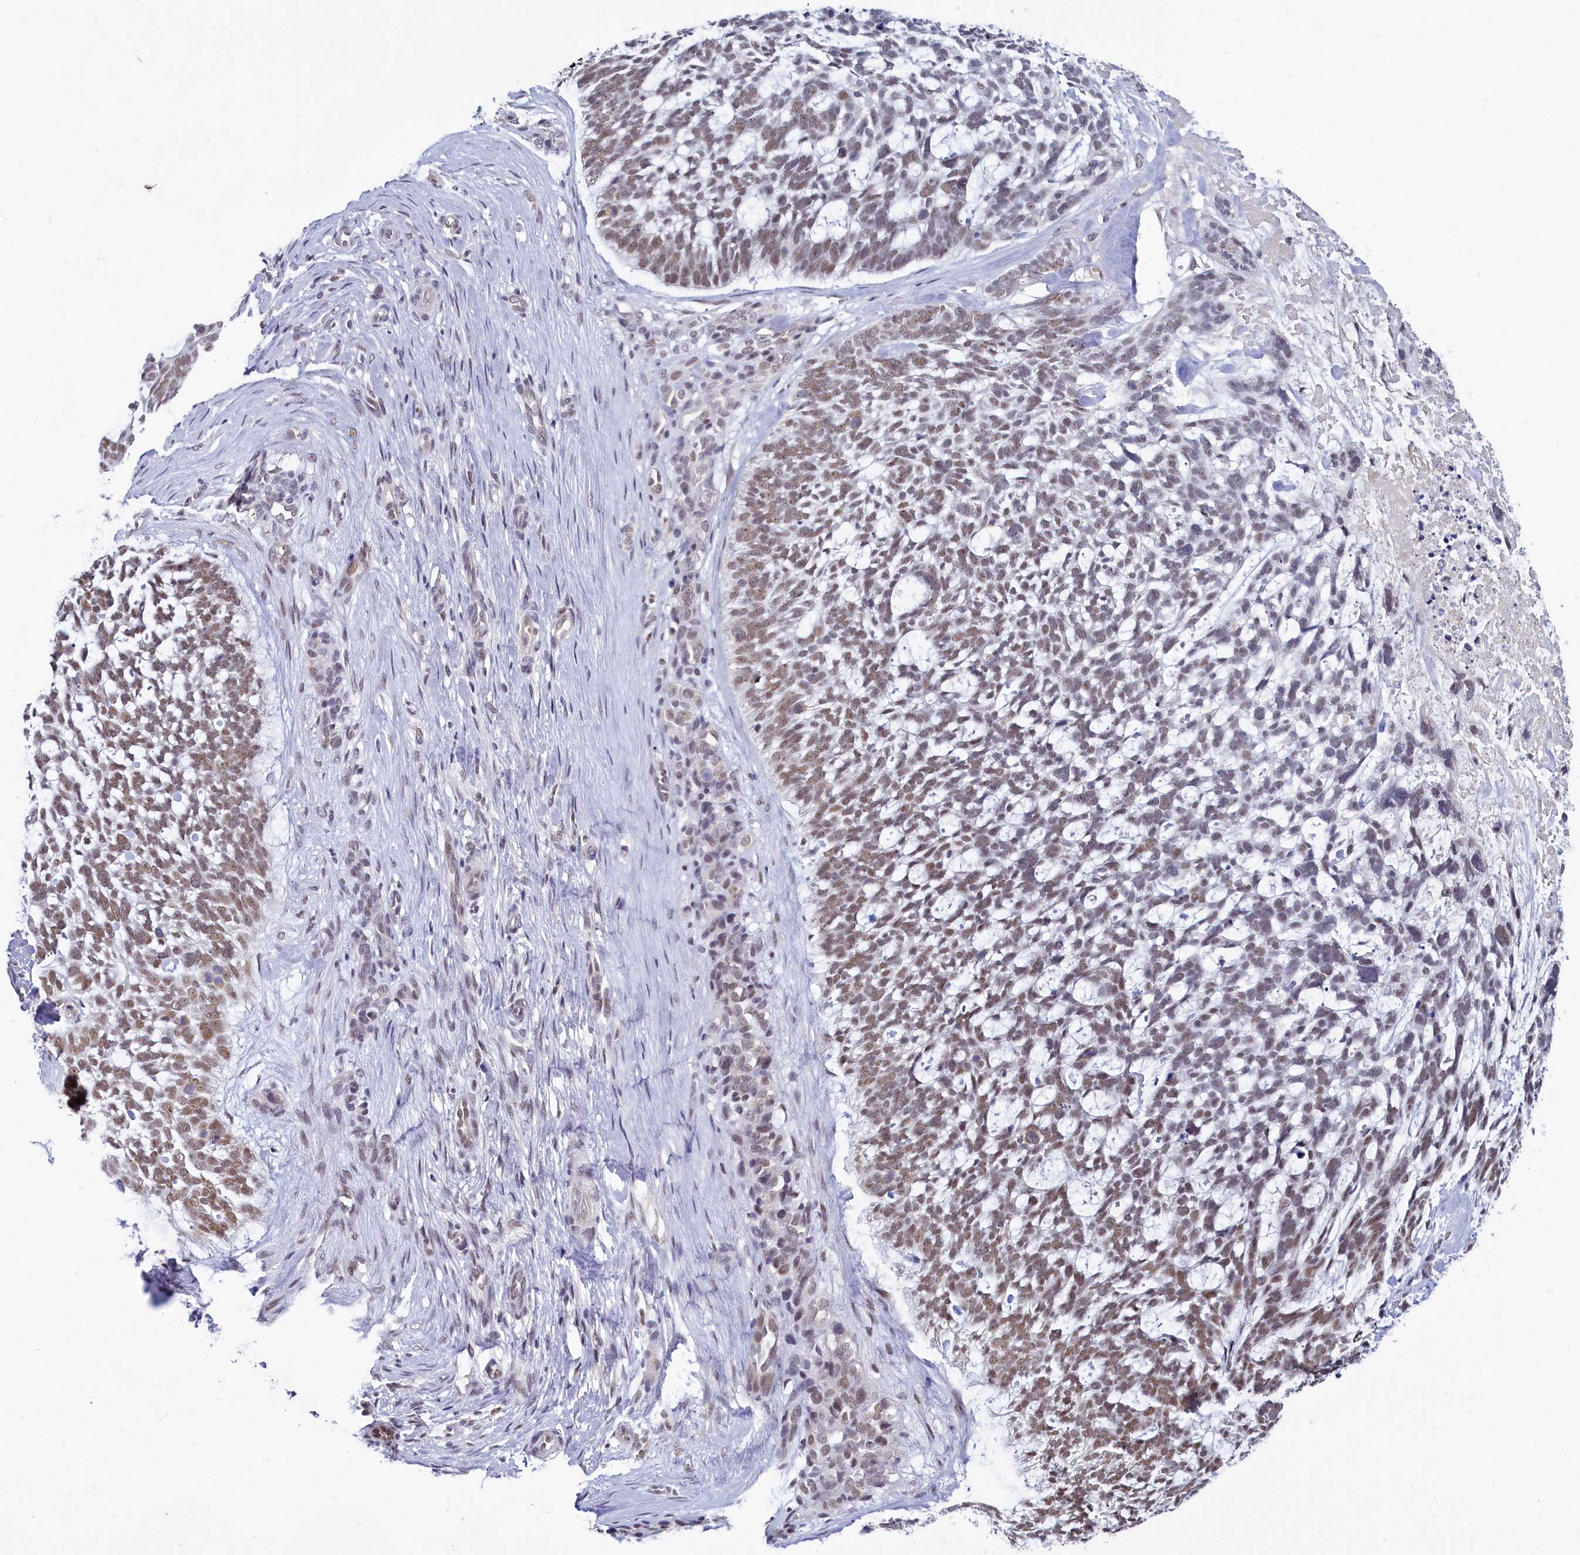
{"staining": {"intensity": "moderate", "quantity": "25%-75%", "location": "nuclear"}, "tissue": "skin cancer", "cell_type": "Tumor cells", "image_type": "cancer", "snomed": [{"axis": "morphology", "description": "Basal cell carcinoma"}, {"axis": "topography", "description": "Skin"}], "caption": "Protein positivity by immunohistochemistry displays moderate nuclear expression in approximately 25%-75% of tumor cells in skin basal cell carcinoma.", "gene": "PPHLN1", "patient": {"sex": "male", "age": 88}}